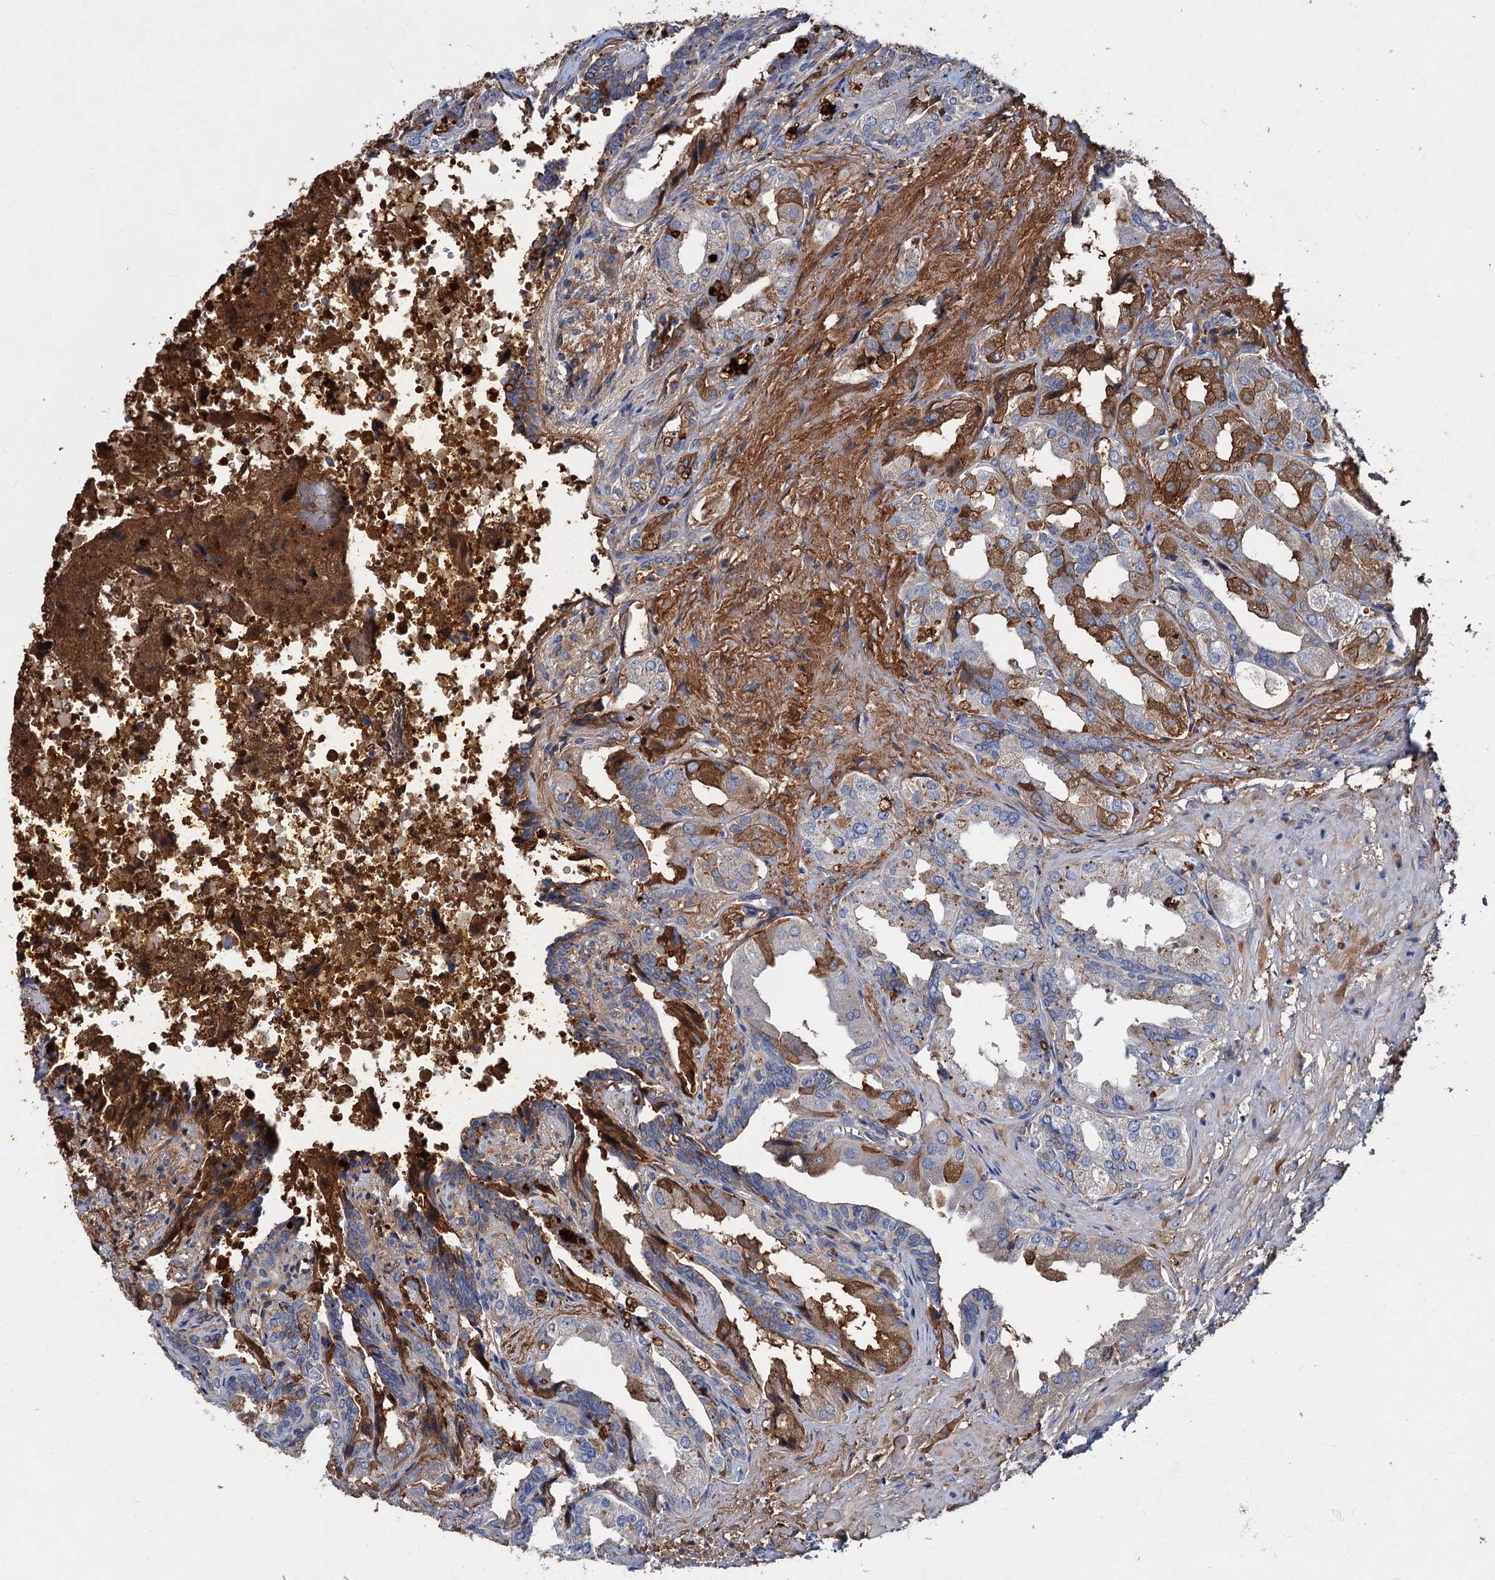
{"staining": {"intensity": "moderate", "quantity": "<25%", "location": "cytoplasmic/membranous"}, "tissue": "seminal vesicle", "cell_type": "Glandular cells", "image_type": "normal", "snomed": [{"axis": "morphology", "description": "Normal tissue, NOS"}, {"axis": "topography", "description": "Seminal veicle"}], "caption": "DAB (3,3'-diaminobenzidine) immunohistochemical staining of unremarkable human seminal vesicle shows moderate cytoplasmic/membranous protein positivity in approximately <25% of glandular cells. (IHC, brightfield microscopy, high magnification).", "gene": "CHRD", "patient": {"sex": "male", "age": 63}}